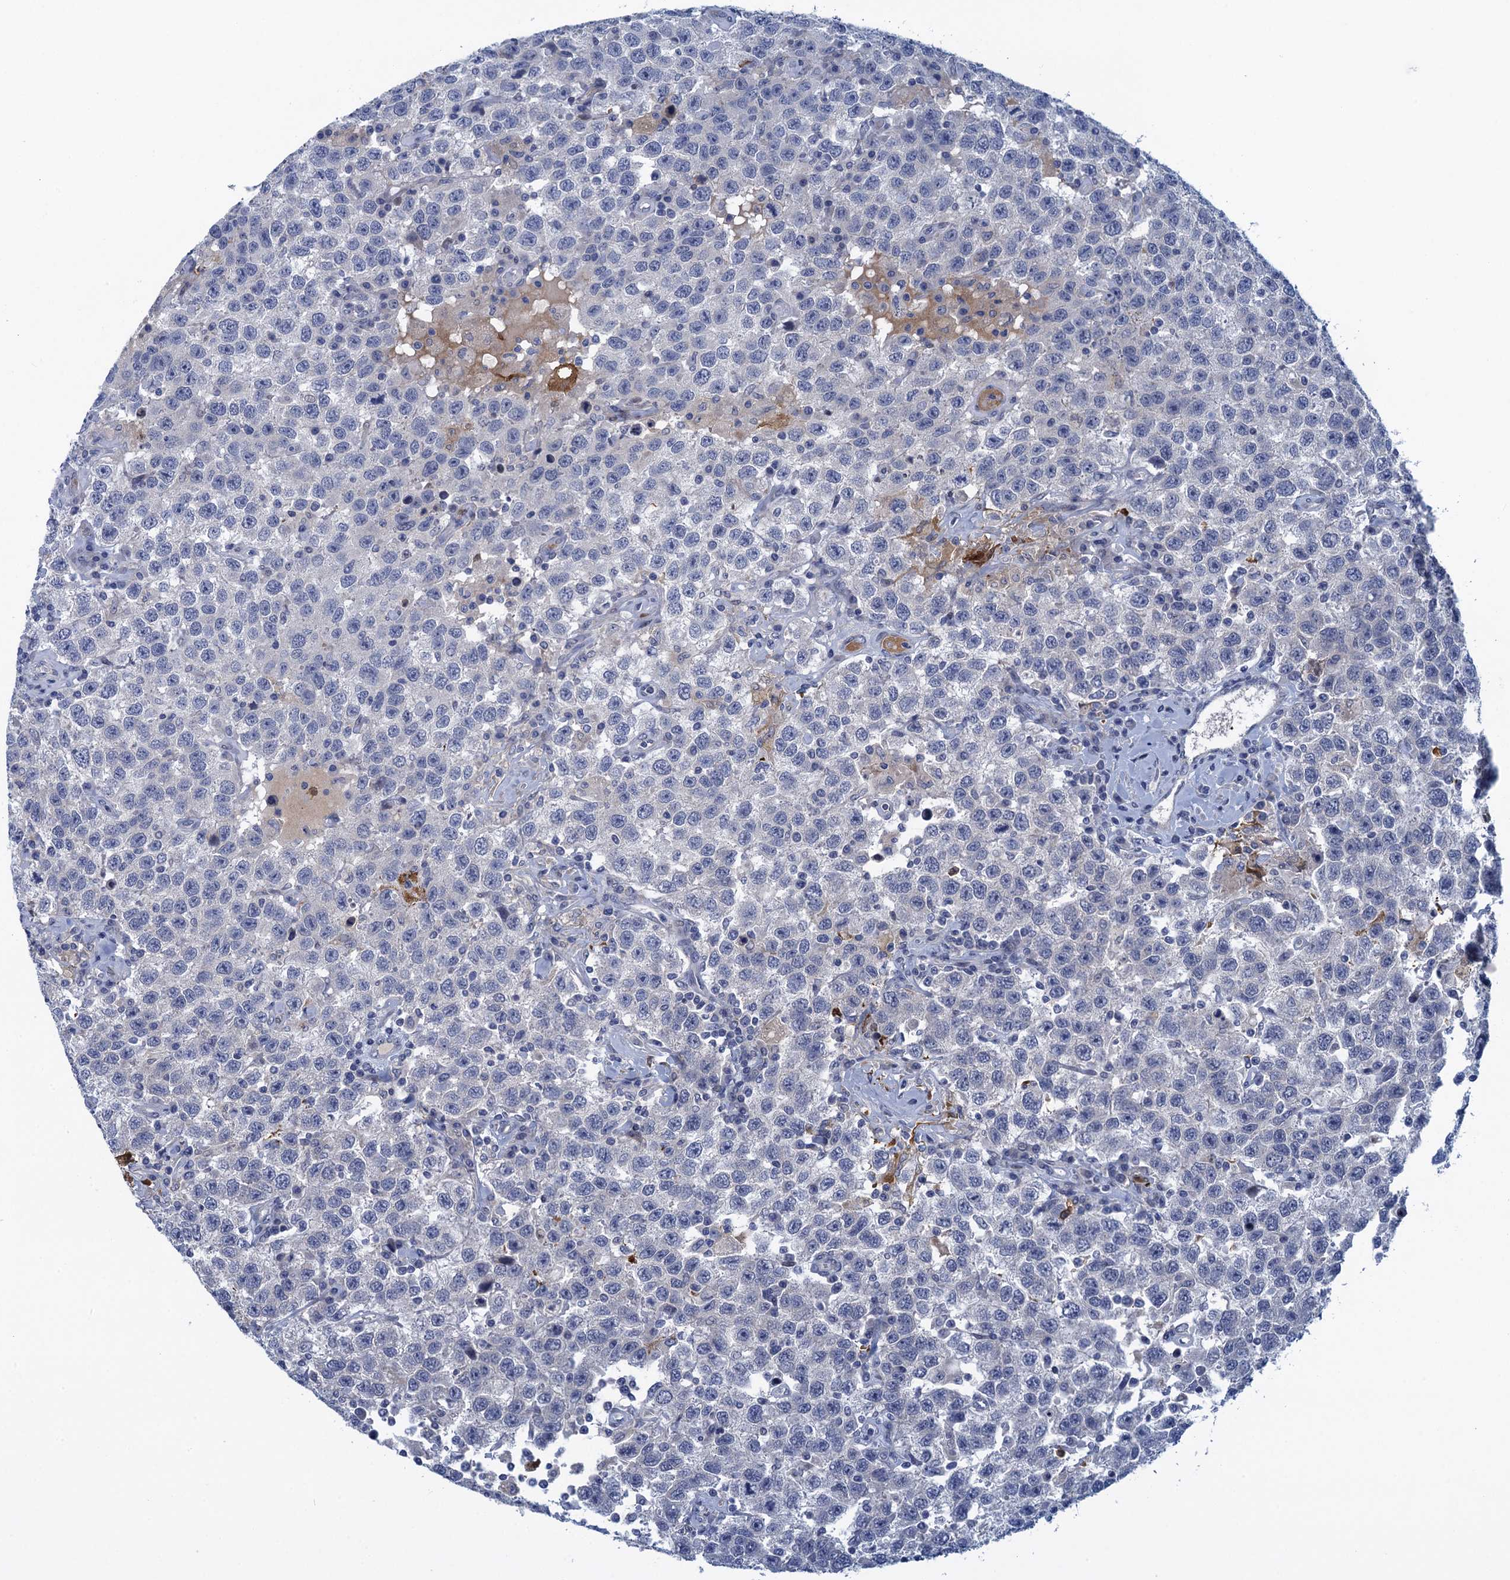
{"staining": {"intensity": "negative", "quantity": "none", "location": "none"}, "tissue": "testis cancer", "cell_type": "Tumor cells", "image_type": "cancer", "snomed": [{"axis": "morphology", "description": "Seminoma, NOS"}, {"axis": "topography", "description": "Testis"}], "caption": "An immunohistochemistry (IHC) histopathology image of testis cancer is shown. There is no staining in tumor cells of testis cancer.", "gene": "SCEL", "patient": {"sex": "male", "age": 41}}